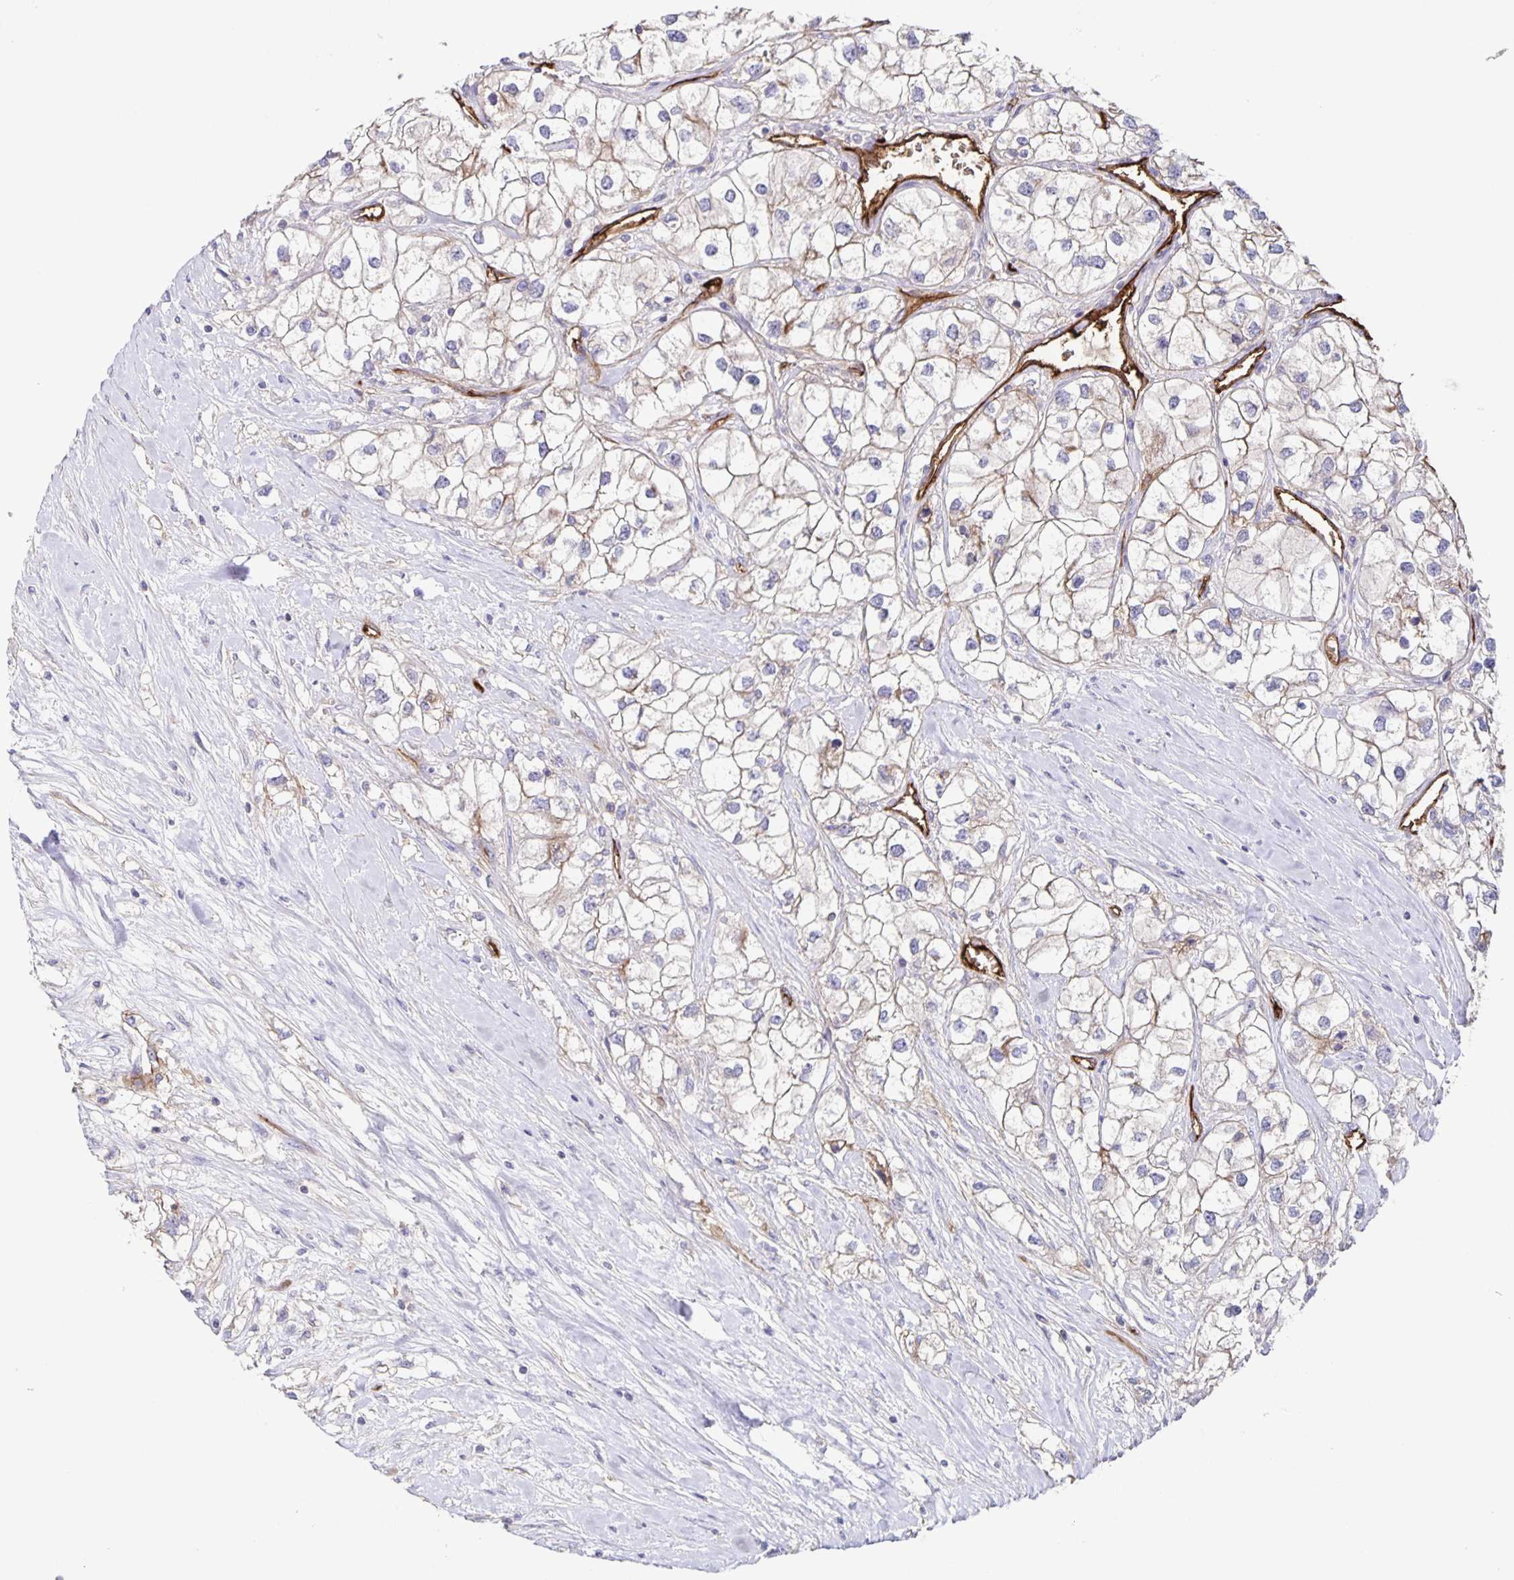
{"staining": {"intensity": "negative", "quantity": "none", "location": "none"}, "tissue": "renal cancer", "cell_type": "Tumor cells", "image_type": "cancer", "snomed": [{"axis": "morphology", "description": "Adenocarcinoma, NOS"}, {"axis": "topography", "description": "Kidney"}], "caption": "High power microscopy photomicrograph of an immunohistochemistry micrograph of renal cancer (adenocarcinoma), revealing no significant staining in tumor cells.", "gene": "ITGA2", "patient": {"sex": "male", "age": 59}}